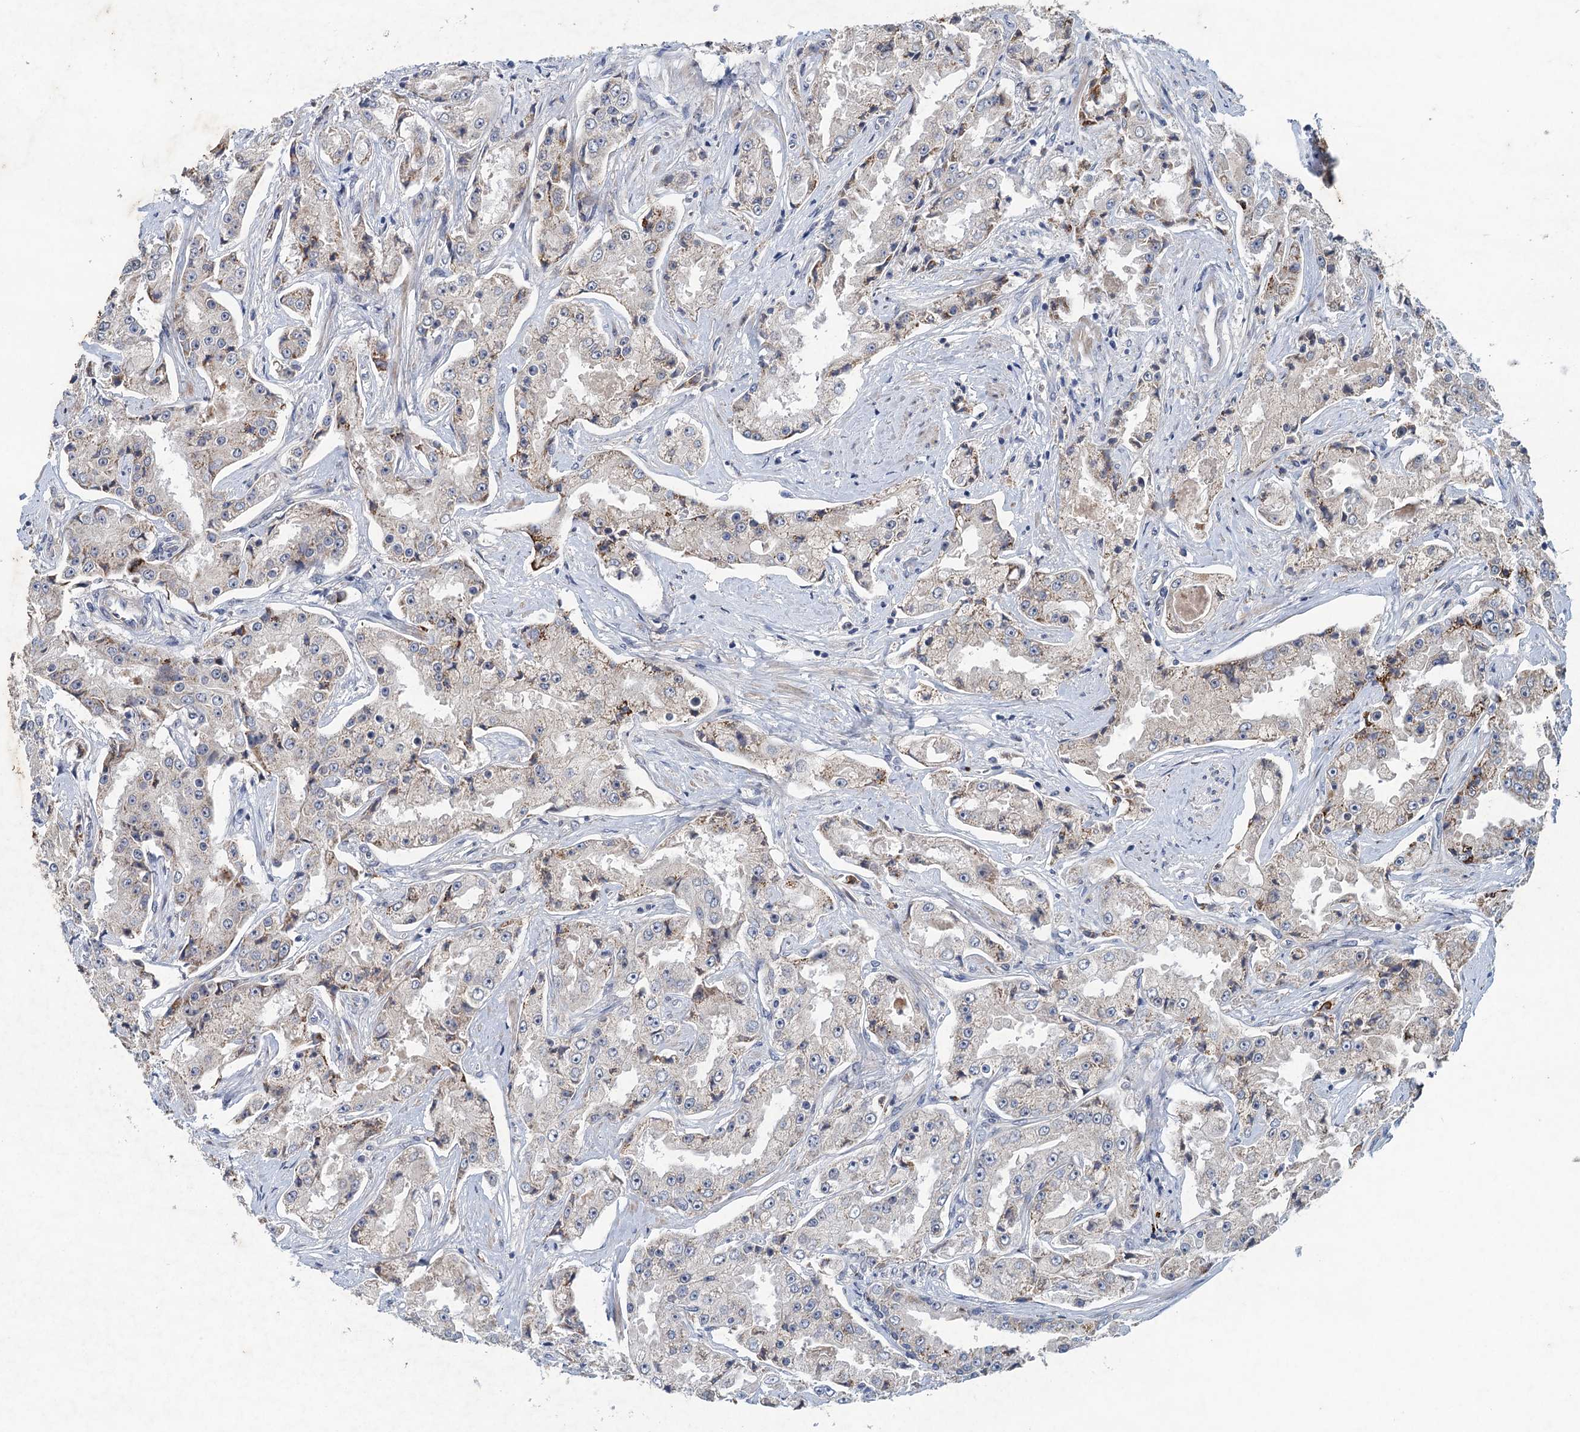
{"staining": {"intensity": "negative", "quantity": "none", "location": "none"}, "tissue": "prostate cancer", "cell_type": "Tumor cells", "image_type": "cancer", "snomed": [{"axis": "morphology", "description": "Adenocarcinoma, High grade"}, {"axis": "topography", "description": "Prostate"}], "caption": "Immunohistochemistry histopathology image of neoplastic tissue: human prostate cancer stained with DAB (3,3'-diaminobenzidine) exhibits no significant protein expression in tumor cells.", "gene": "TPCN1", "patient": {"sex": "male", "age": 73}}